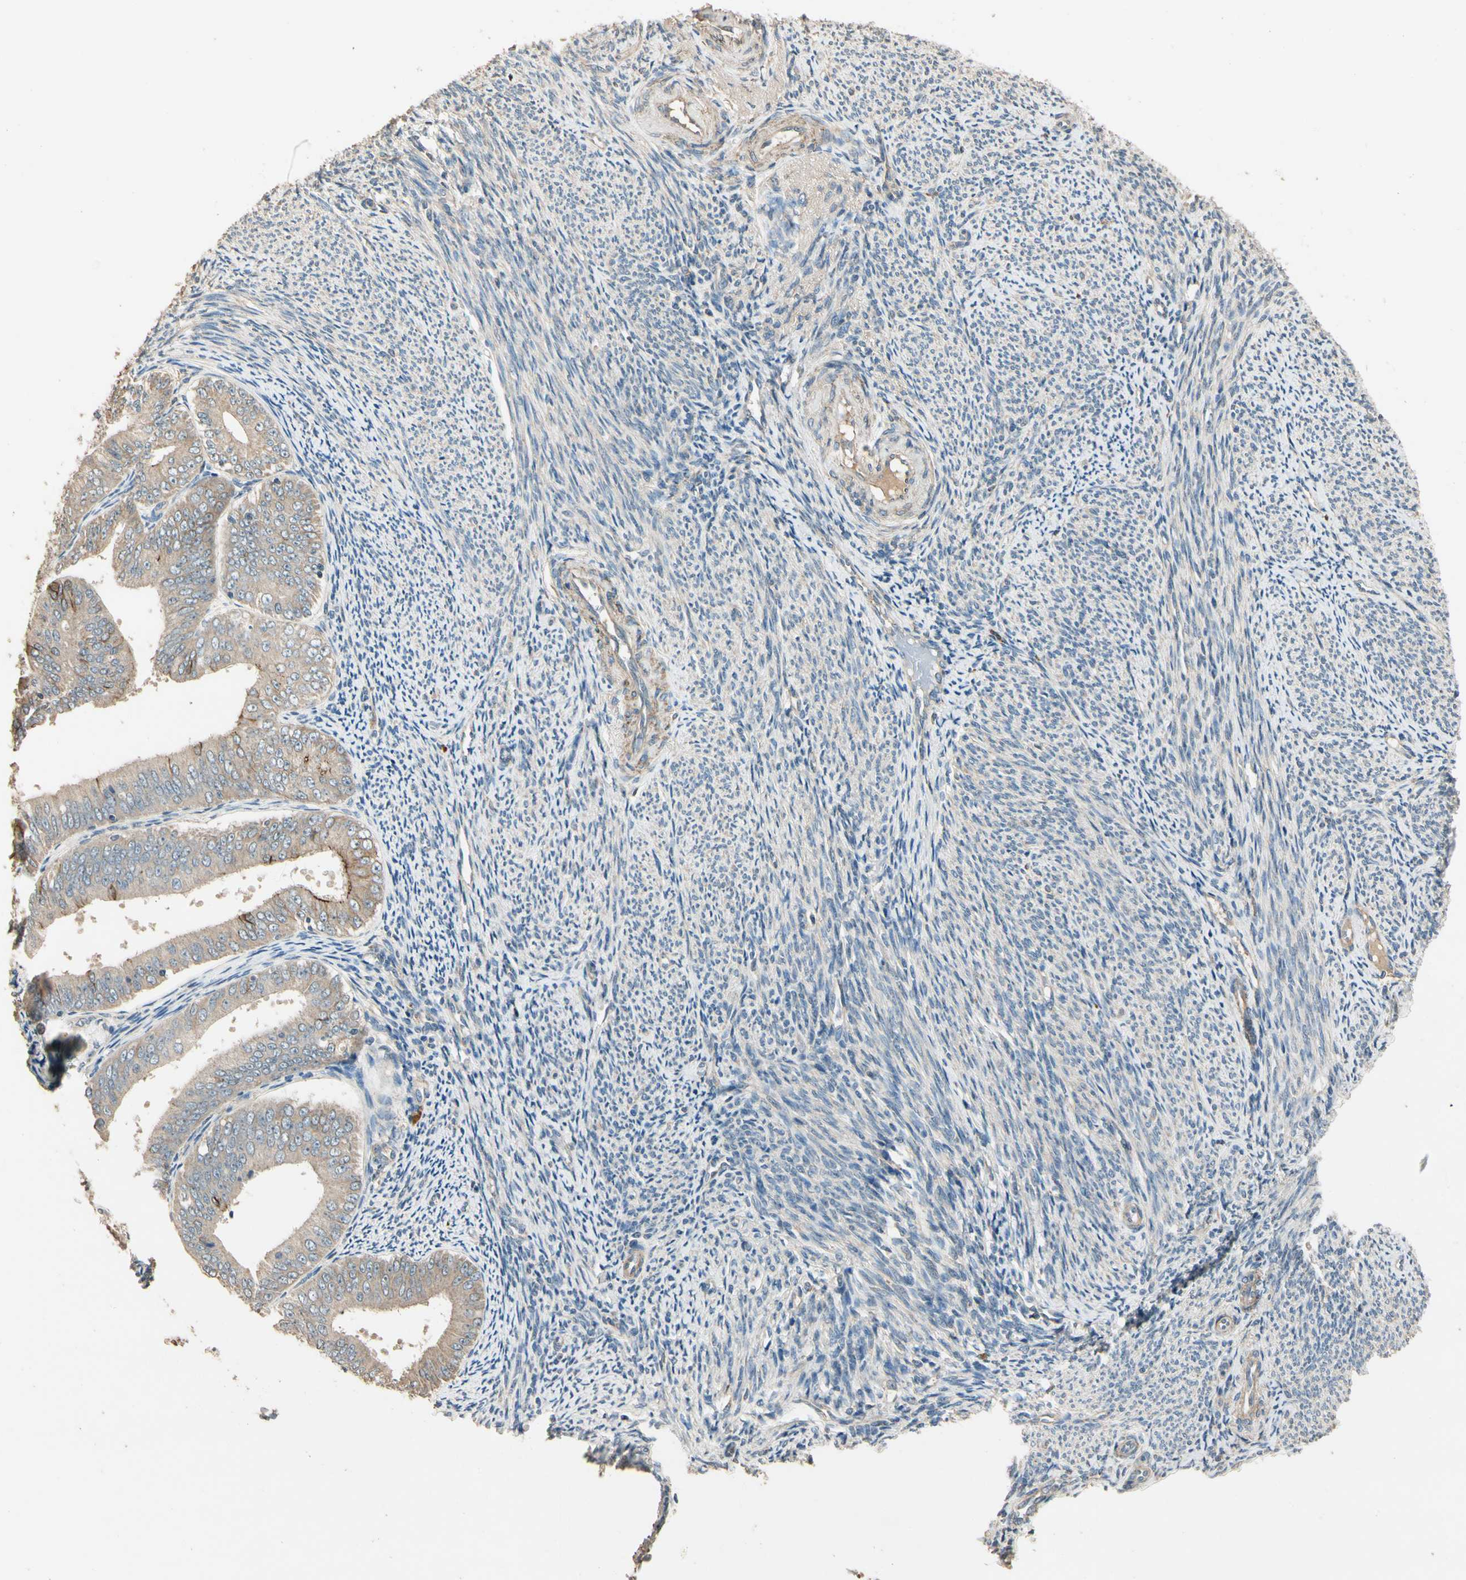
{"staining": {"intensity": "moderate", "quantity": "<25%", "location": "cytoplasmic/membranous"}, "tissue": "endometrial cancer", "cell_type": "Tumor cells", "image_type": "cancer", "snomed": [{"axis": "morphology", "description": "Adenocarcinoma, NOS"}, {"axis": "topography", "description": "Endometrium"}], "caption": "Endometrial adenocarcinoma was stained to show a protein in brown. There is low levels of moderate cytoplasmic/membranous staining in about <25% of tumor cells. Nuclei are stained in blue.", "gene": "CDH6", "patient": {"sex": "female", "age": 63}}